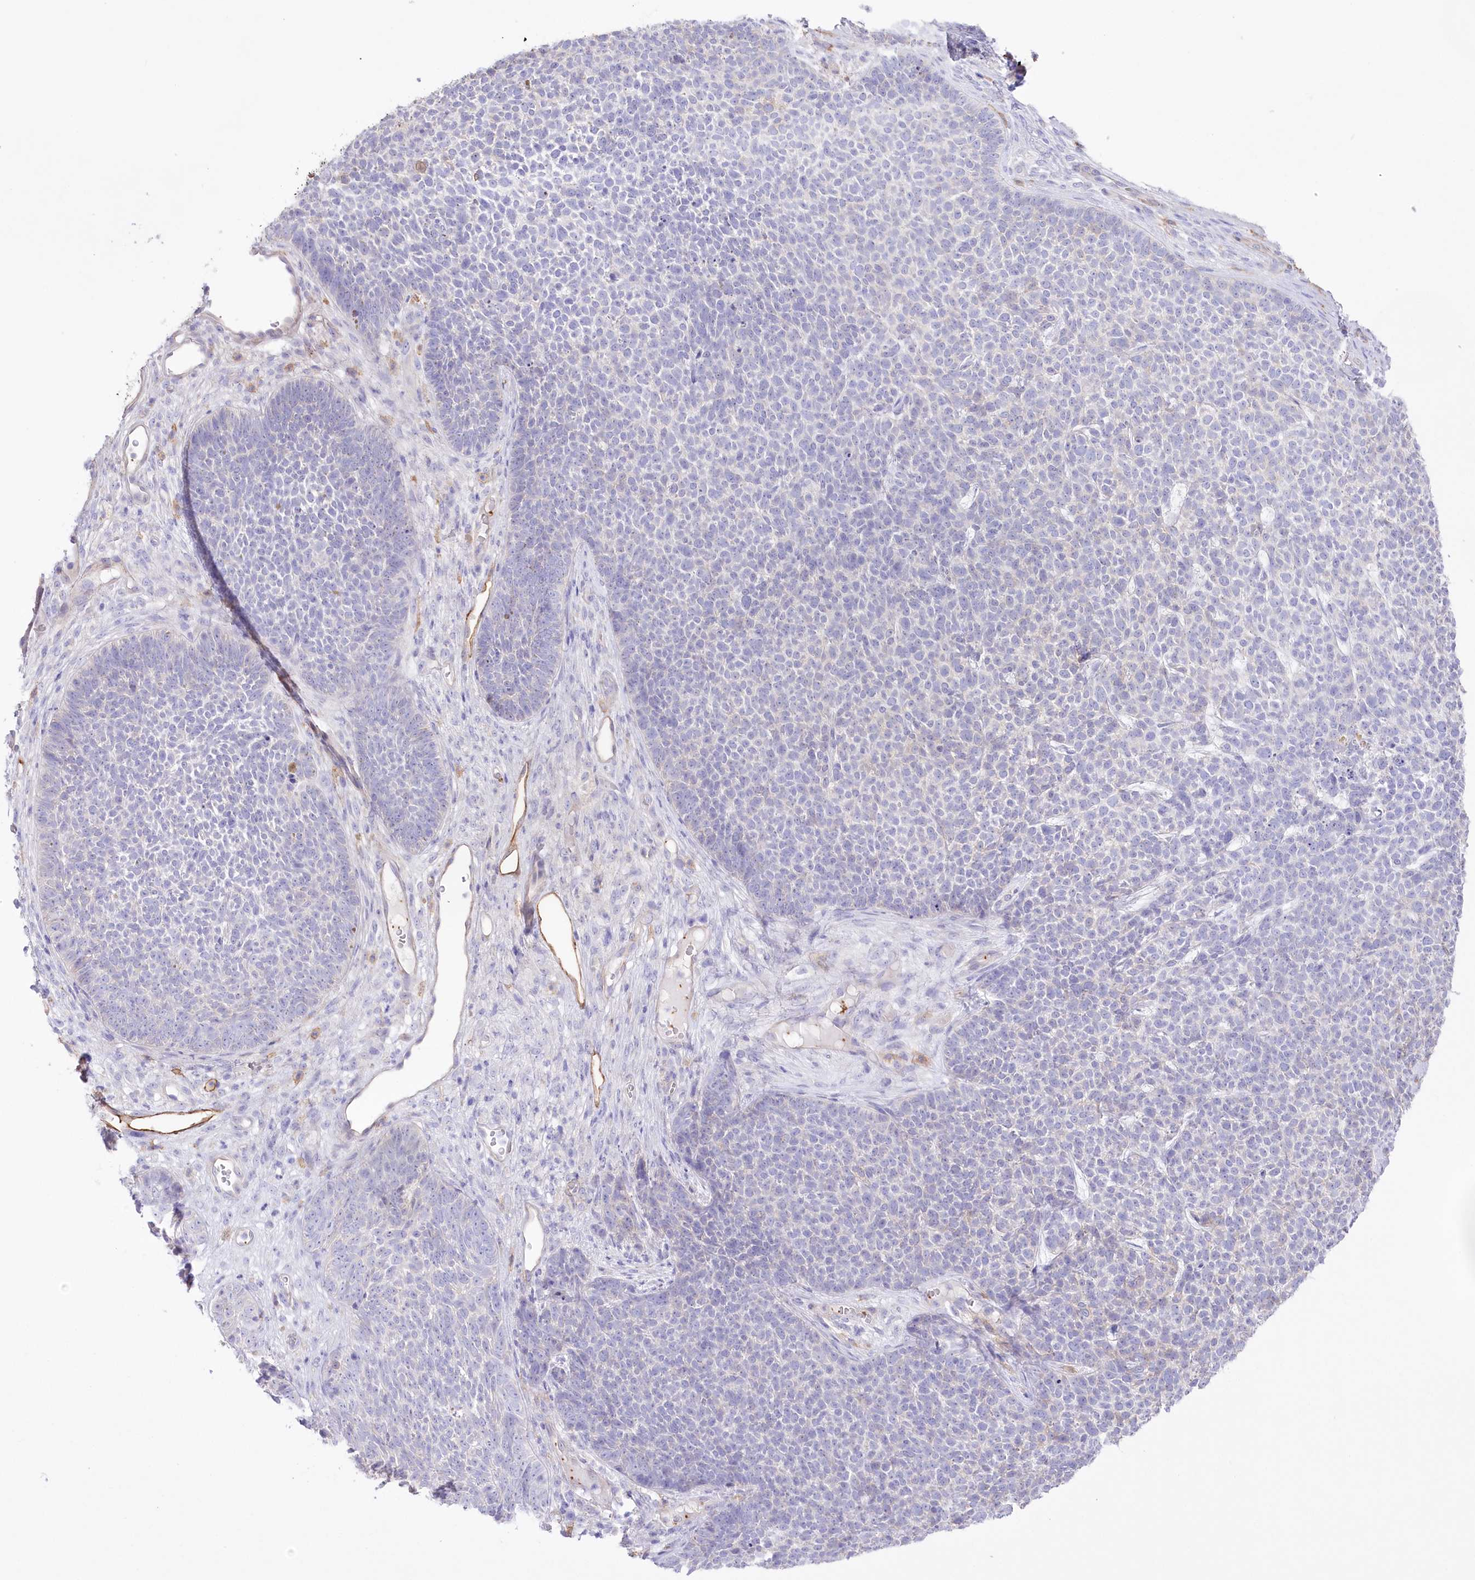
{"staining": {"intensity": "negative", "quantity": "none", "location": "none"}, "tissue": "skin cancer", "cell_type": "Tumor cells", "image_type": "cancer", "snomed": [{"axis": "morphology", "description": "Basal cell carcinoma"}, {"axis": "topography", "description": "Skin"}], "caption": "The immunohistochemistry micrograph has no significant positivity in tumor cells of skin basal cell carcinoma tissue.", "gene": "SLC39A10", "patient": {"sex": "female", "age": 84}}